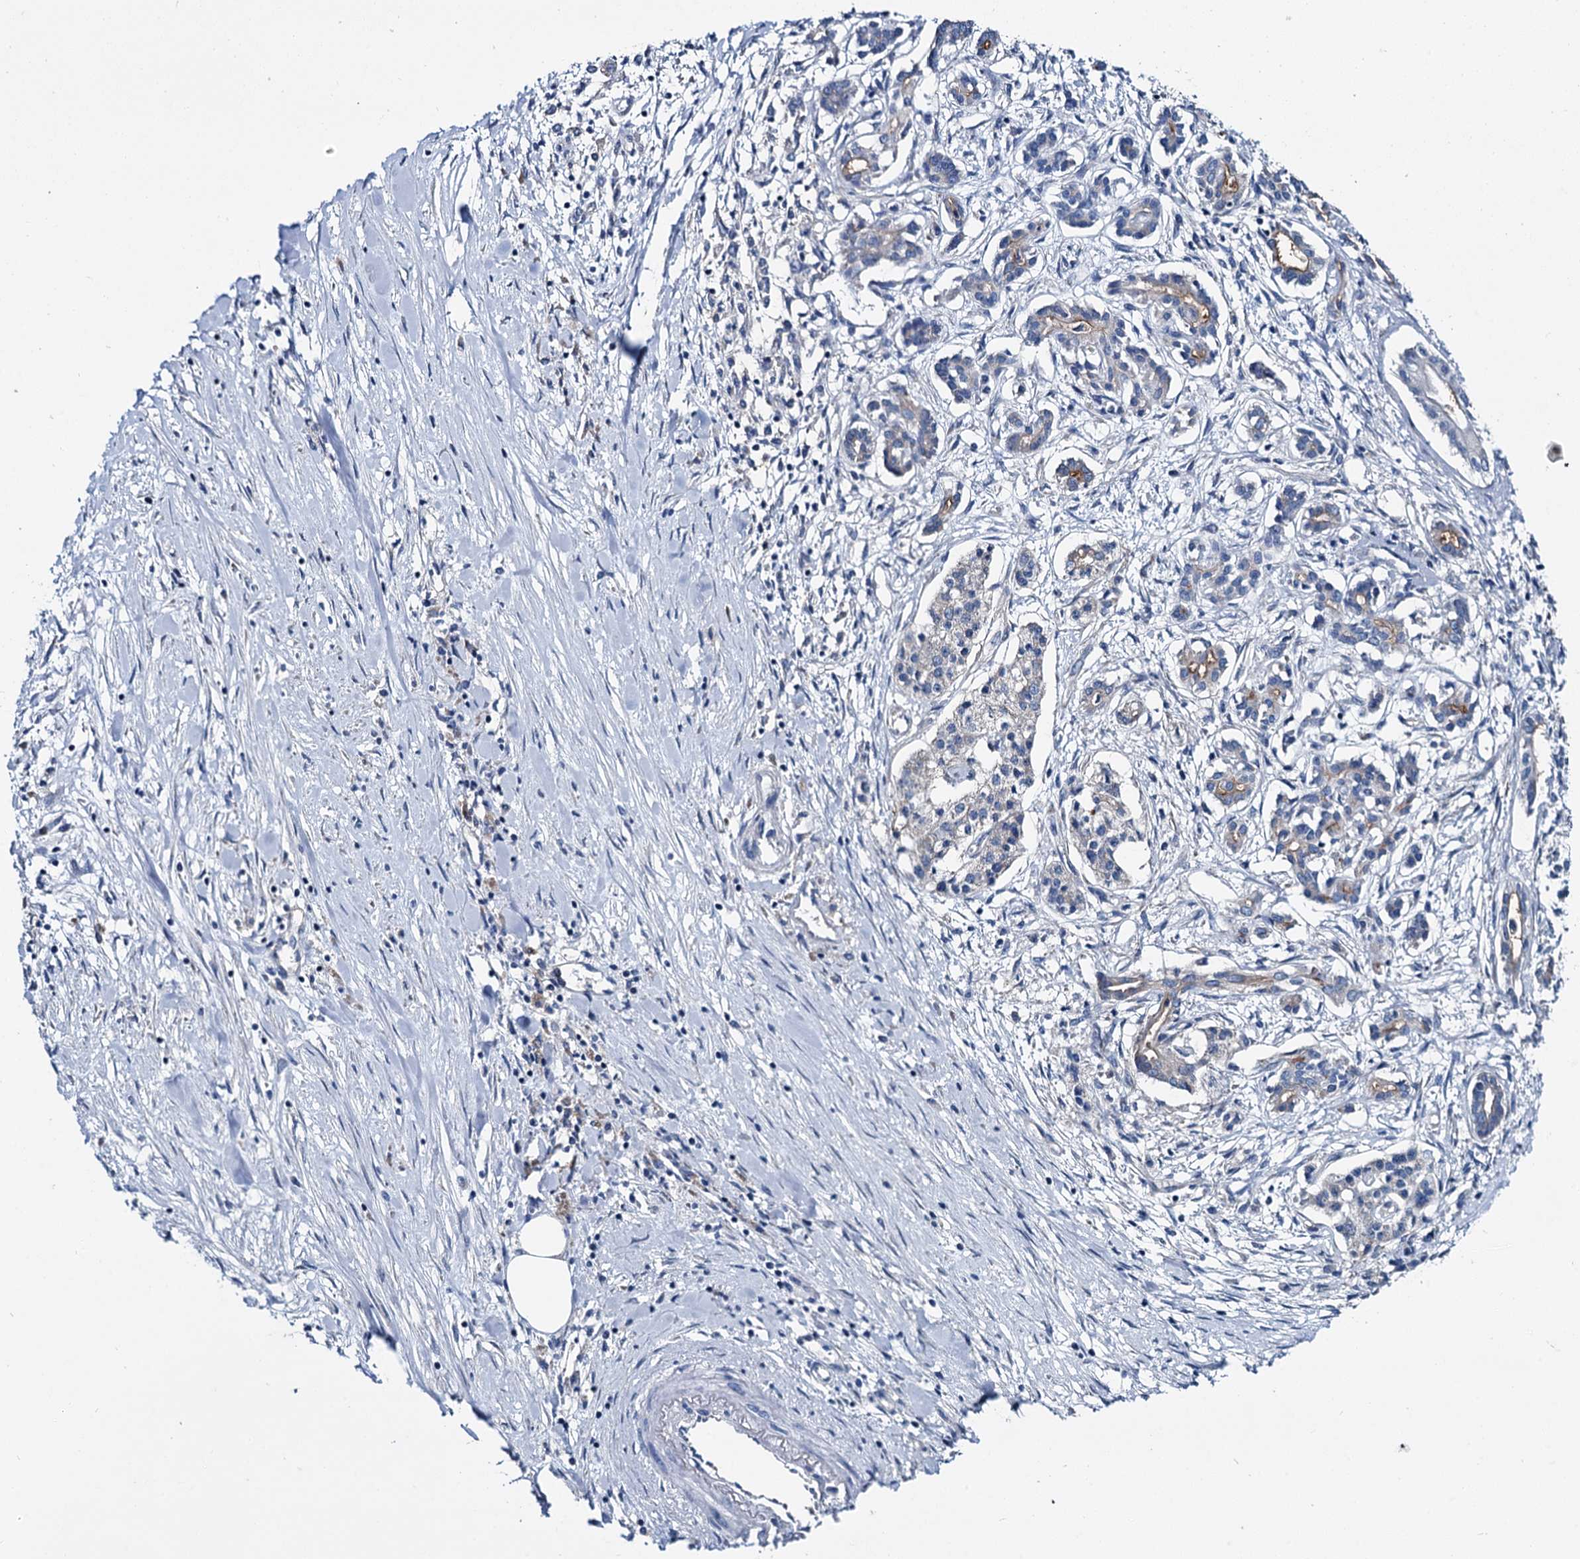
{"staining": {"intensity": "moderate", "quantity": "<25%", "location": "cytoplasmic/membranous"}, "tissue": "pancreatic cancer", "cell_type": "Tumor cells", "image_type": "cancer", "snomed": [{"axis": "morphology", "description": "Adenocarcinoma, NOS"}, {"axis": "topography", "description": "Pancreas"}], "caption": "Pancreatic cancer stained with IHC shows moderate cytoplasmic/membranous positivity in about <25% of tumor cells.", "gene": "MIOX", "patient": {"sex": "female", "age": 50}}